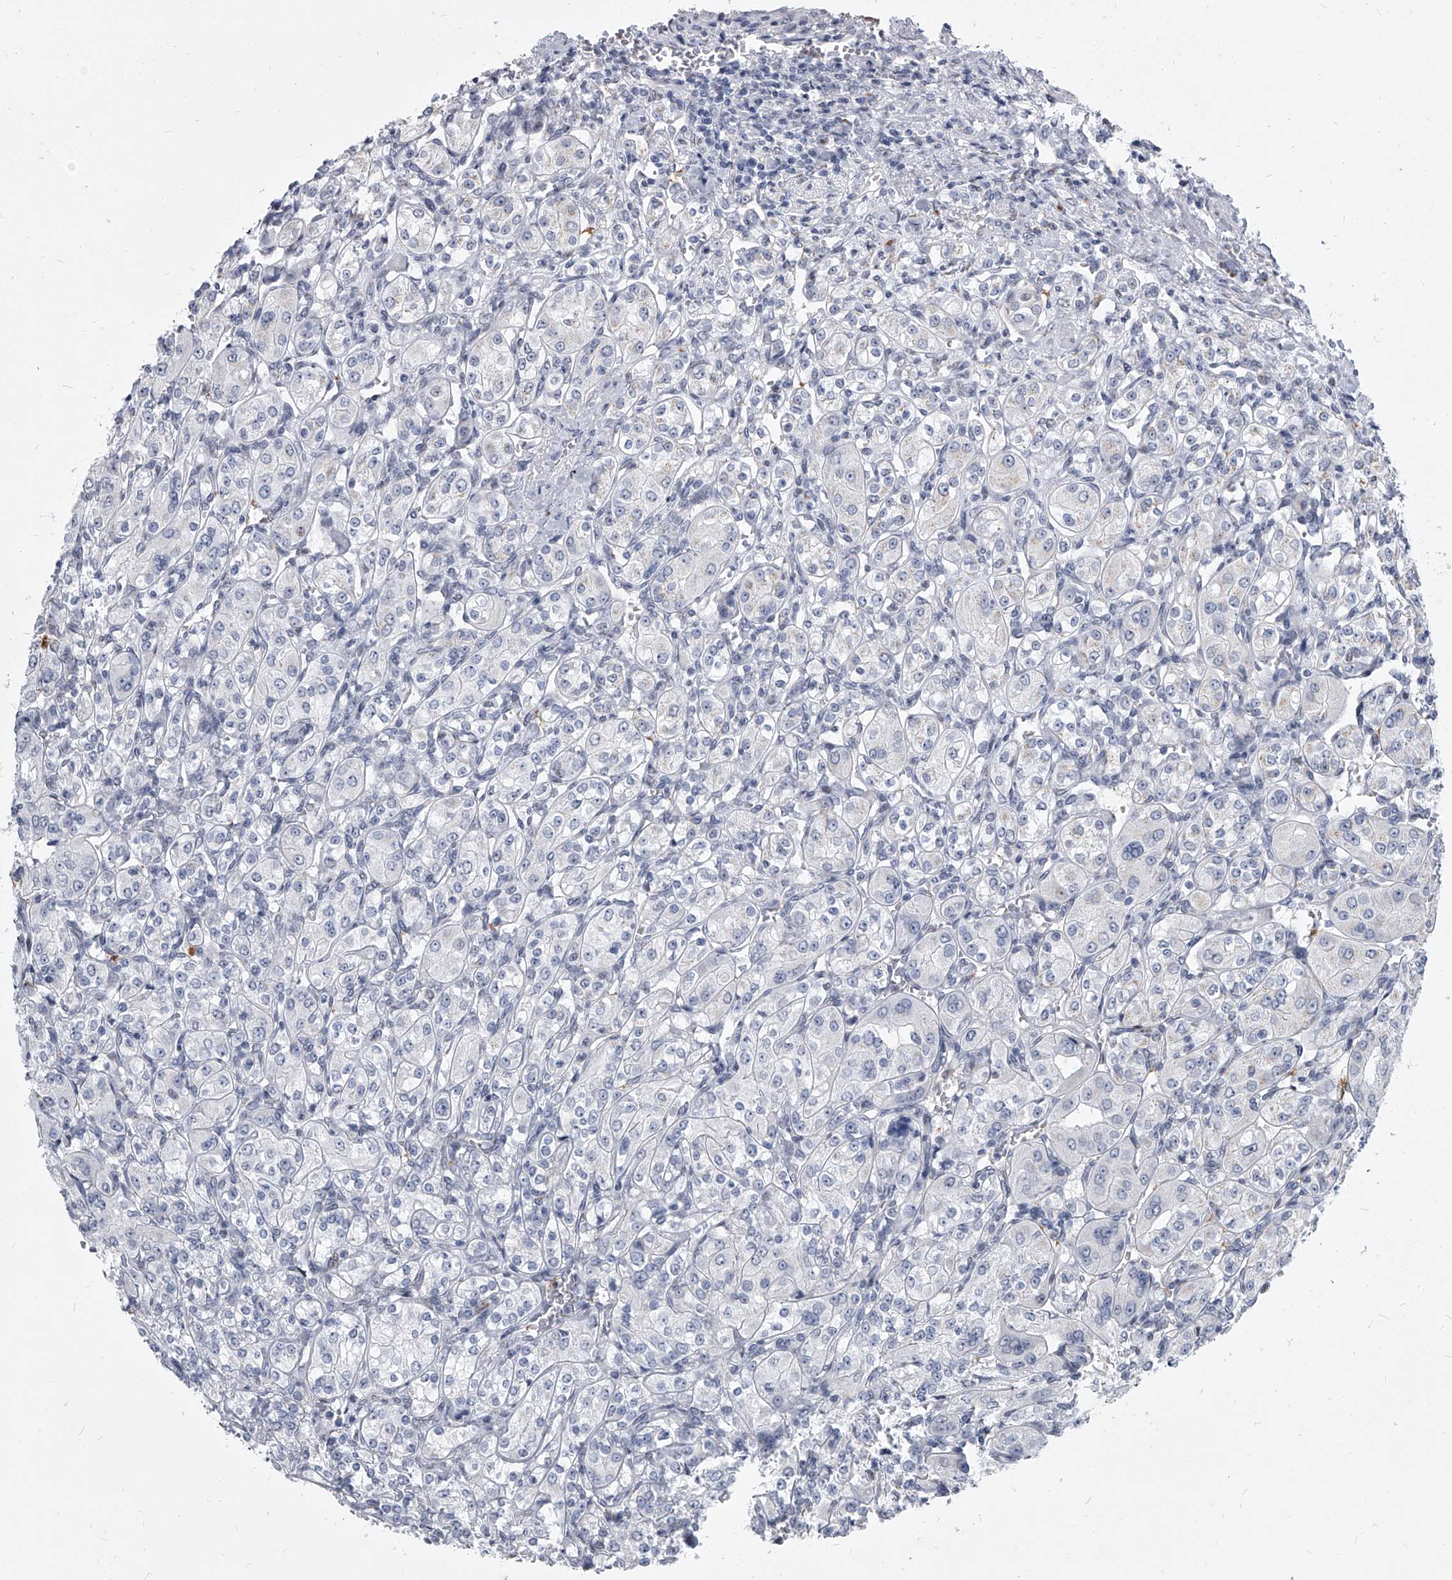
{"staining": {"intensity": "negative", "quantity": "none", "location": "none"}, "tissue": "renal cancer", "cell_type": "Tumor cells", "image_type": "cancer", "snomed": [{"axis": "morphology", "description": "Adenocarcinoma, NOS"}, {"axis": "topography", "description": "Kidney"}], "caption": "Immunohistochemical staining of human renal cancer (adenocarcinoma) shows no significant positivity in tumor cells. (Stains: DAB (3,3'-diaminobenzidine) immunohistochemistry (IHC) with hematoxylin counter stain, Microscopy: brightfield microscopy at high magnification).", "gene": "EVA1C", "patient": {"sex": "male", "age": 77}}